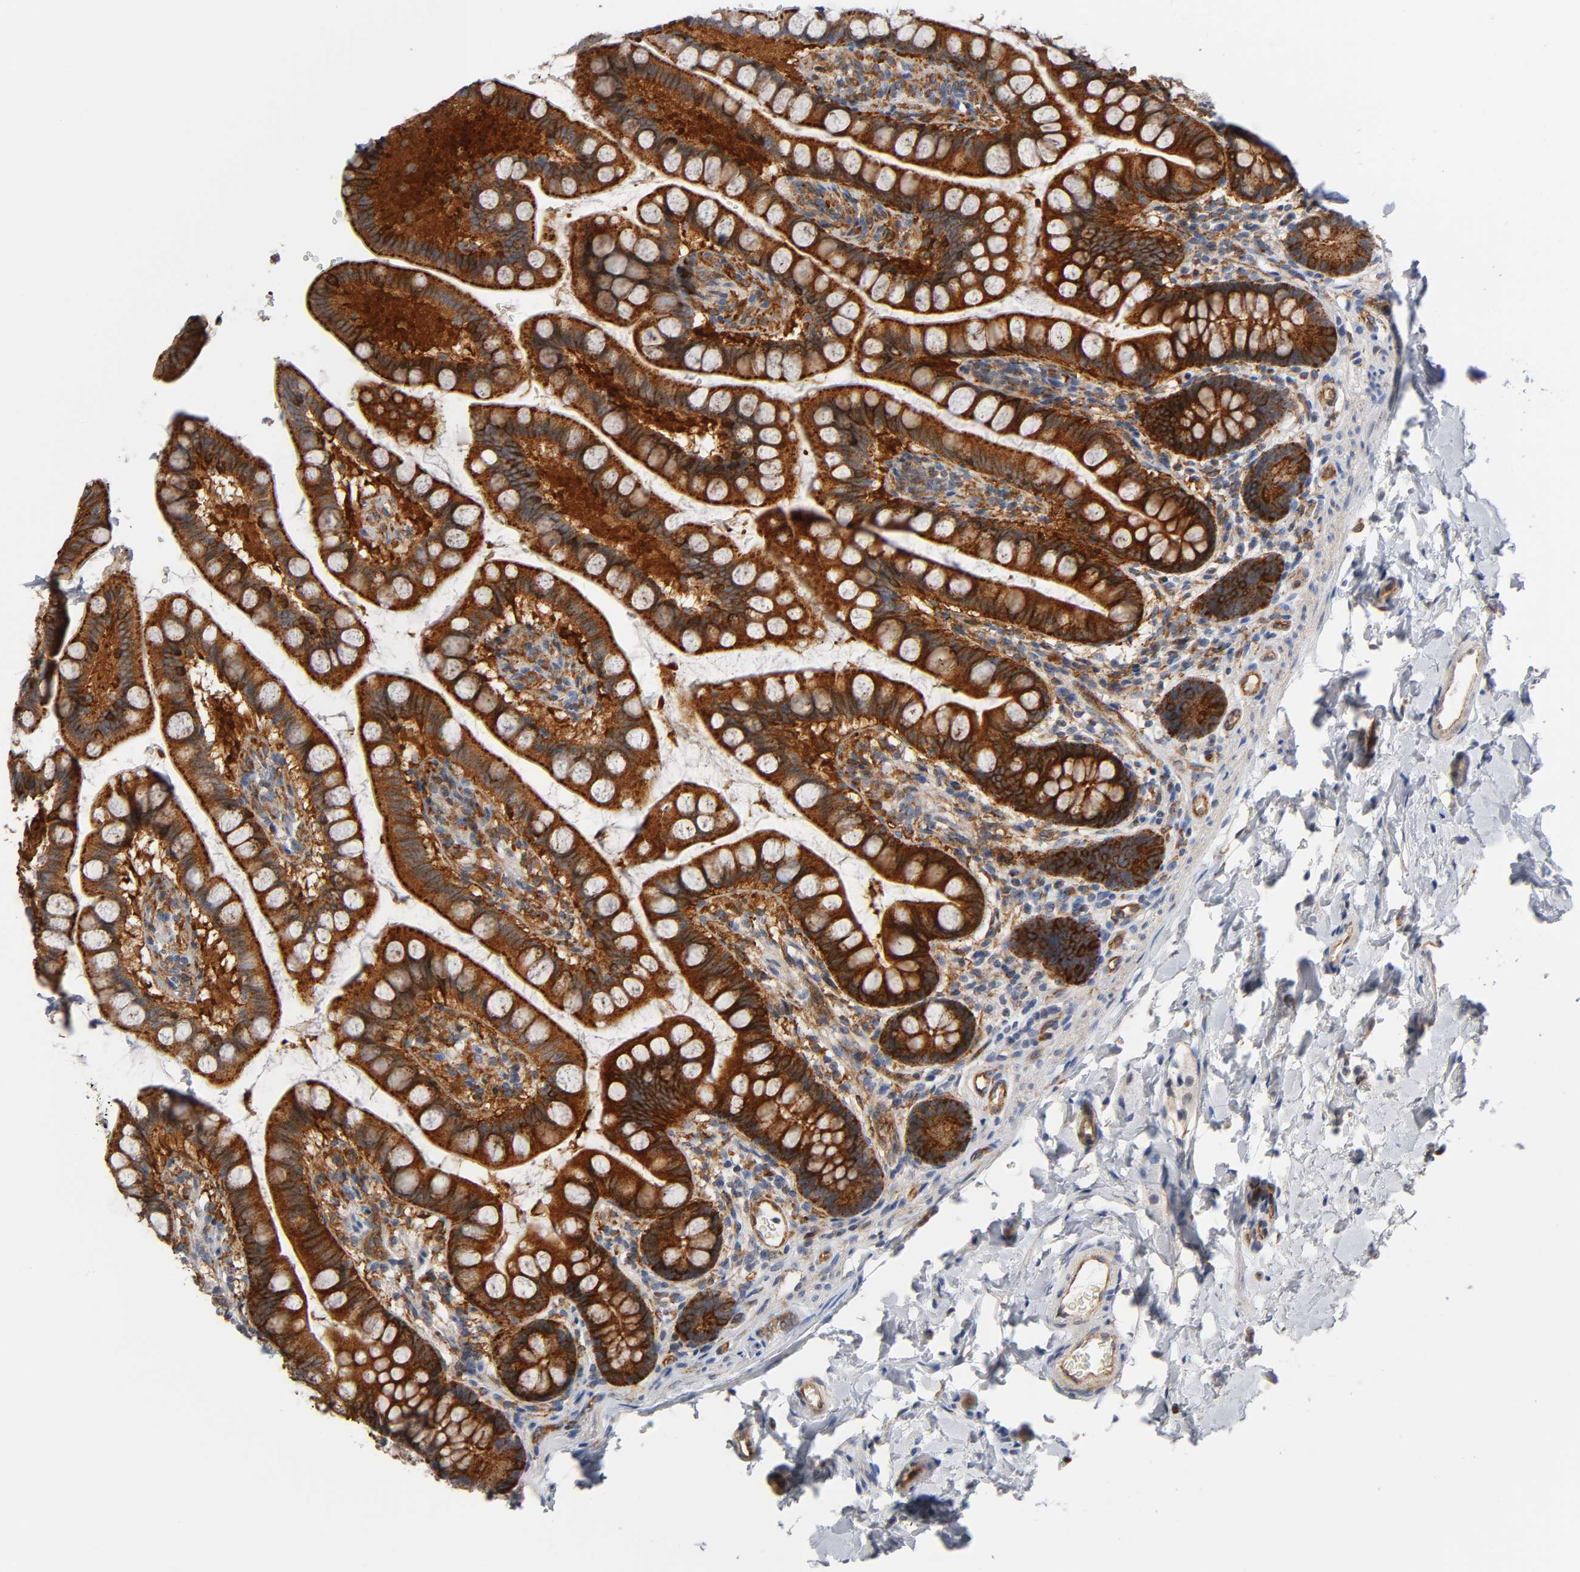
{"staining": {"intensity": "strong", "quantity": ">75%", "location": "cytoplasmic/membranous"}, "tissue": "small intestine", "cell_type": "Glandular cells", "image_type": "normal", "snomed": [{"axis": "morphology", "description": "Normal tissue, NOS"}, {"axis": "topography", "description": "Small intestine"}], "caption": "DAB (3,3'-diaminobenzidine) immunohistochemical staining of unremarkable human small intestine displays strong cytoplasmic/membranous protein expression in approximately >75% of glandular cells. The protein of interest is shown in brown color, while the nuclei are stained blue.", "gene": "CD2AP", "patient": {"sex": "female", "age": 58}}